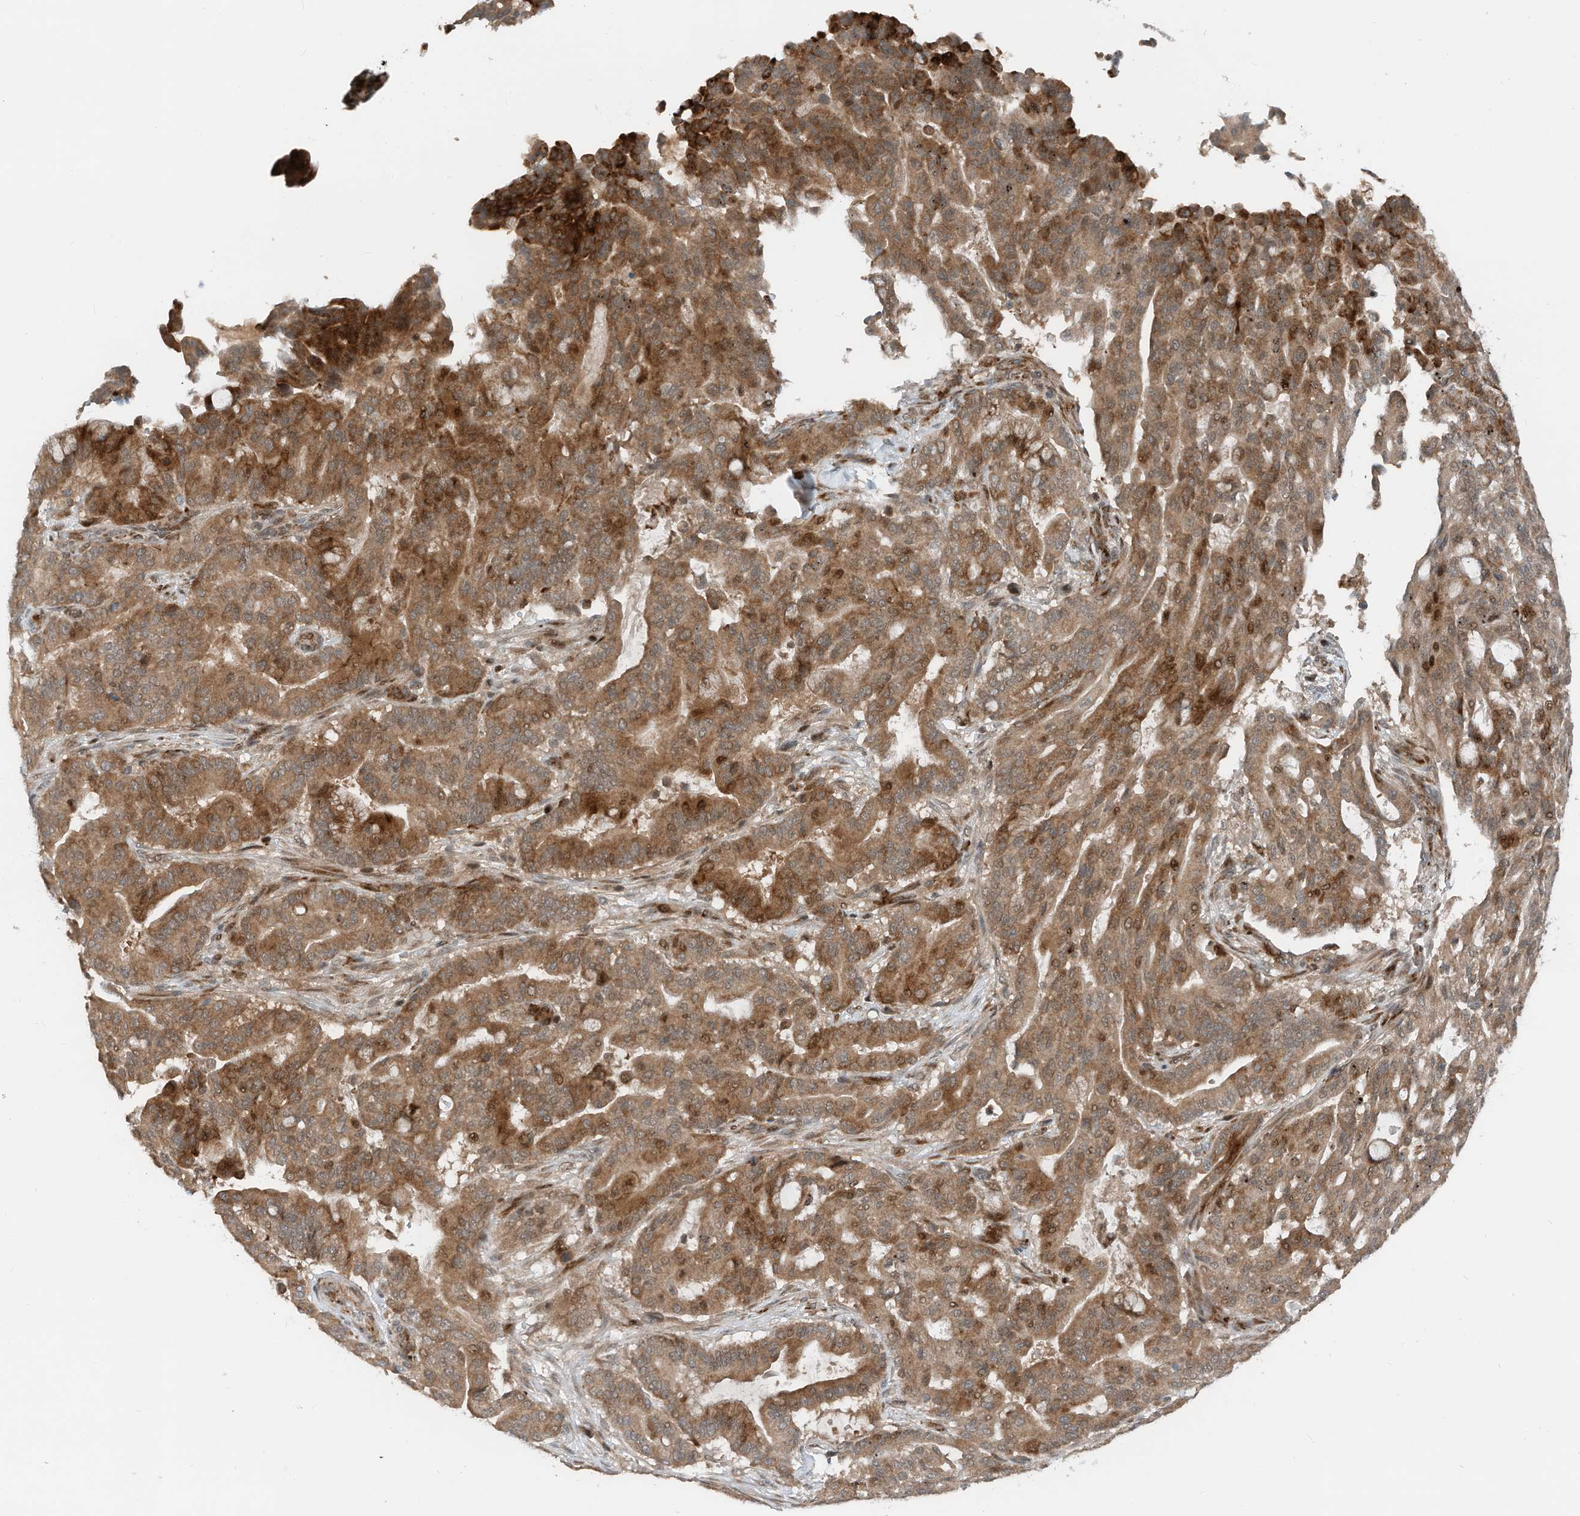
{"staining": {"intensity": "moderate", "quantity": ">75%", "location": "cytoplasmic/membranous"}, "tissue": "pancreatic cancer", "cell_type": "Tumor cells", "image_type": "cancer", "snomed": [{"axis": "morphology", "description": "Adenocarcinoma, NOS"}, {"axis": "topography", "description": "Pancreas"}], "caption": "Protein staining demonstrates moderate cytoplasmic/membranous staining in approximately >75% of tumor cells in pancreatic adenocarcinoma.", "gene": "RMND1", "patient": {"sex": "male", "age": 63}}